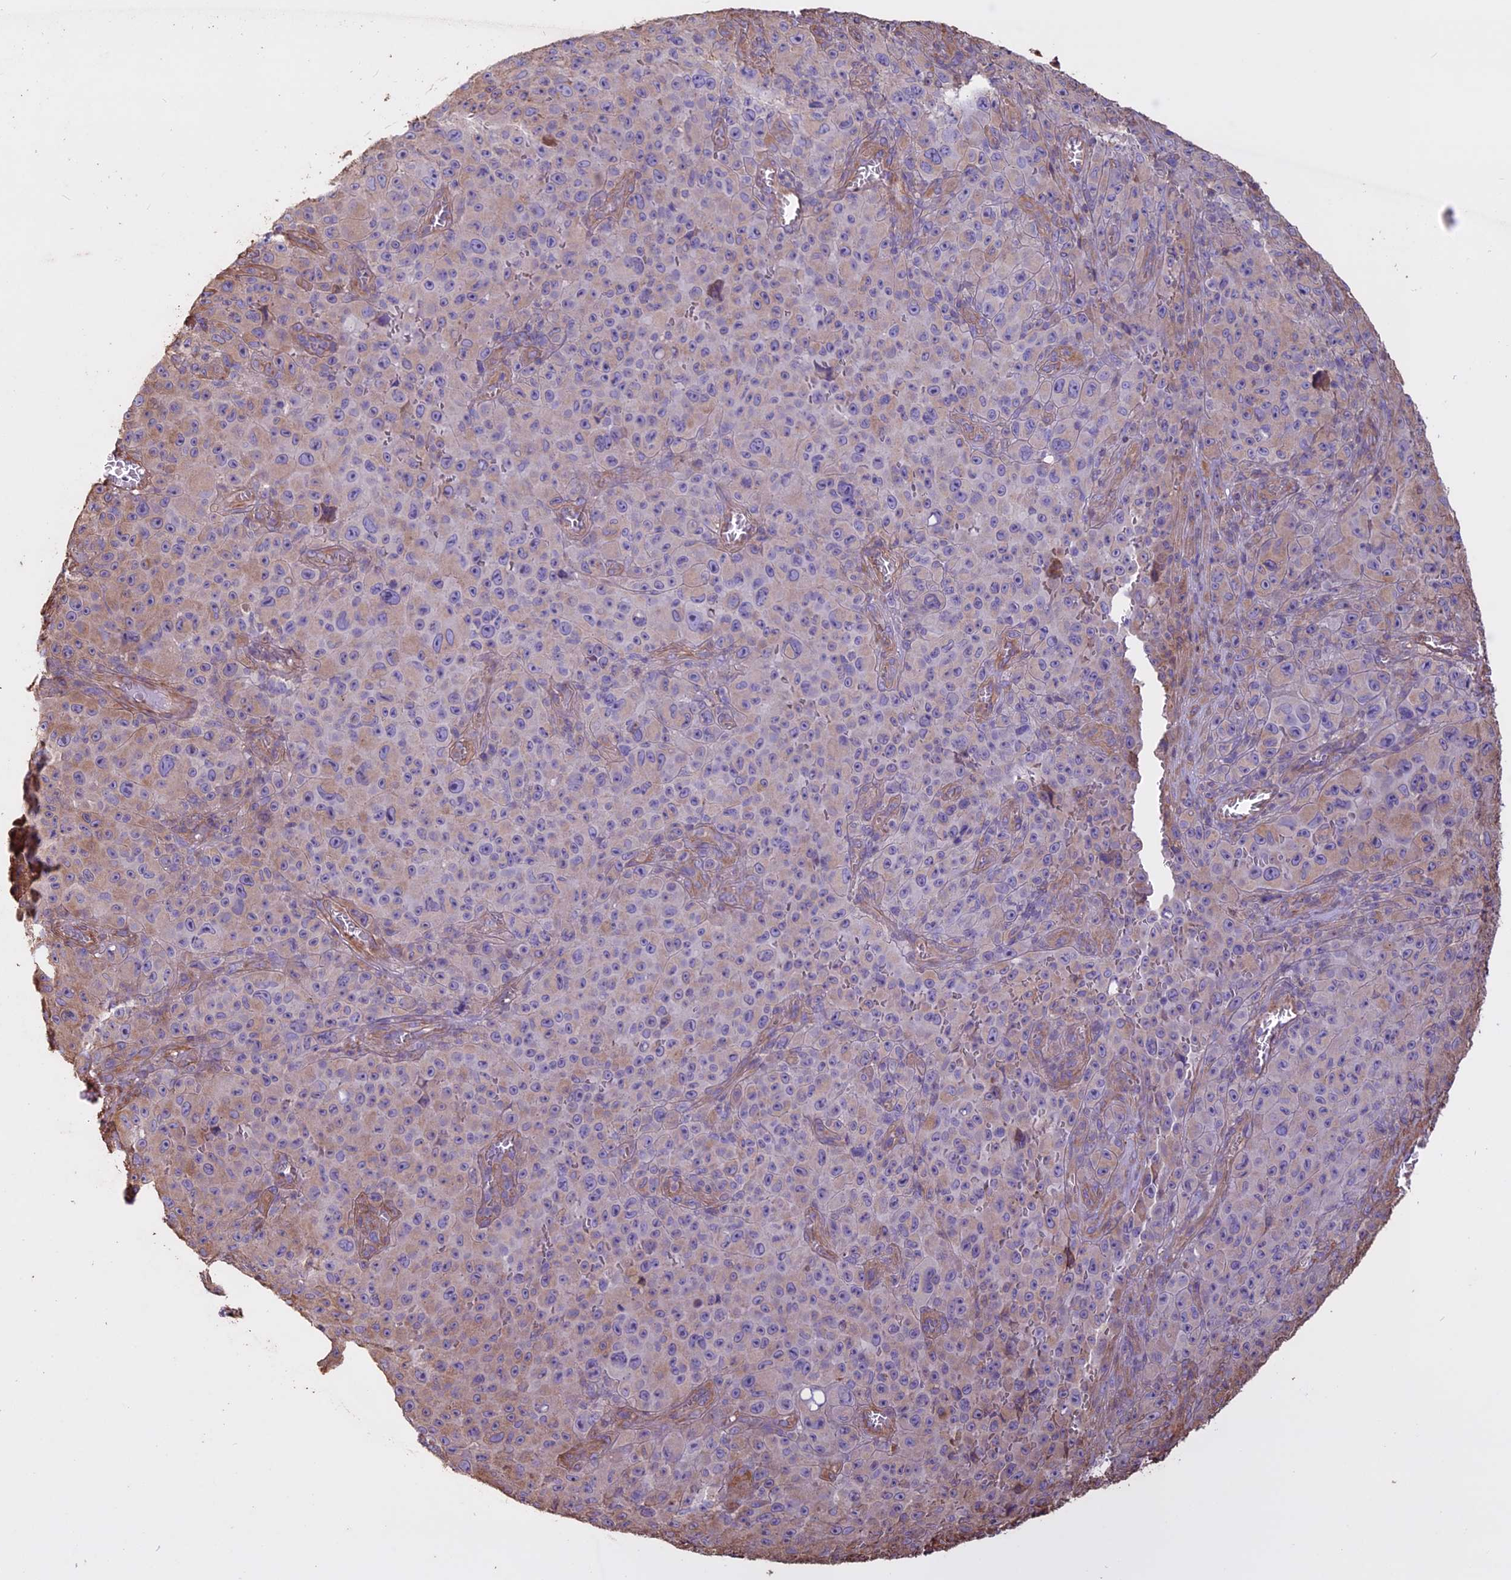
{"staining": {"intensity": "negative", "quantity": "none", "location": "none"}, "tissue": "melanoma", "cell_type": "Tumor cells", "image_type": "cancer", "snomed": [{"axis": "morphology", "description": "Malignant melanoma, NOS"}, {"axis": "topography", "description": "Skin"}], "caption": "This is an IHC photomicrograph of human melanoma. There is no positivity in tumor cells.", "gene": "CCDC148", "patient": {"sex": "female", "age": 82}}